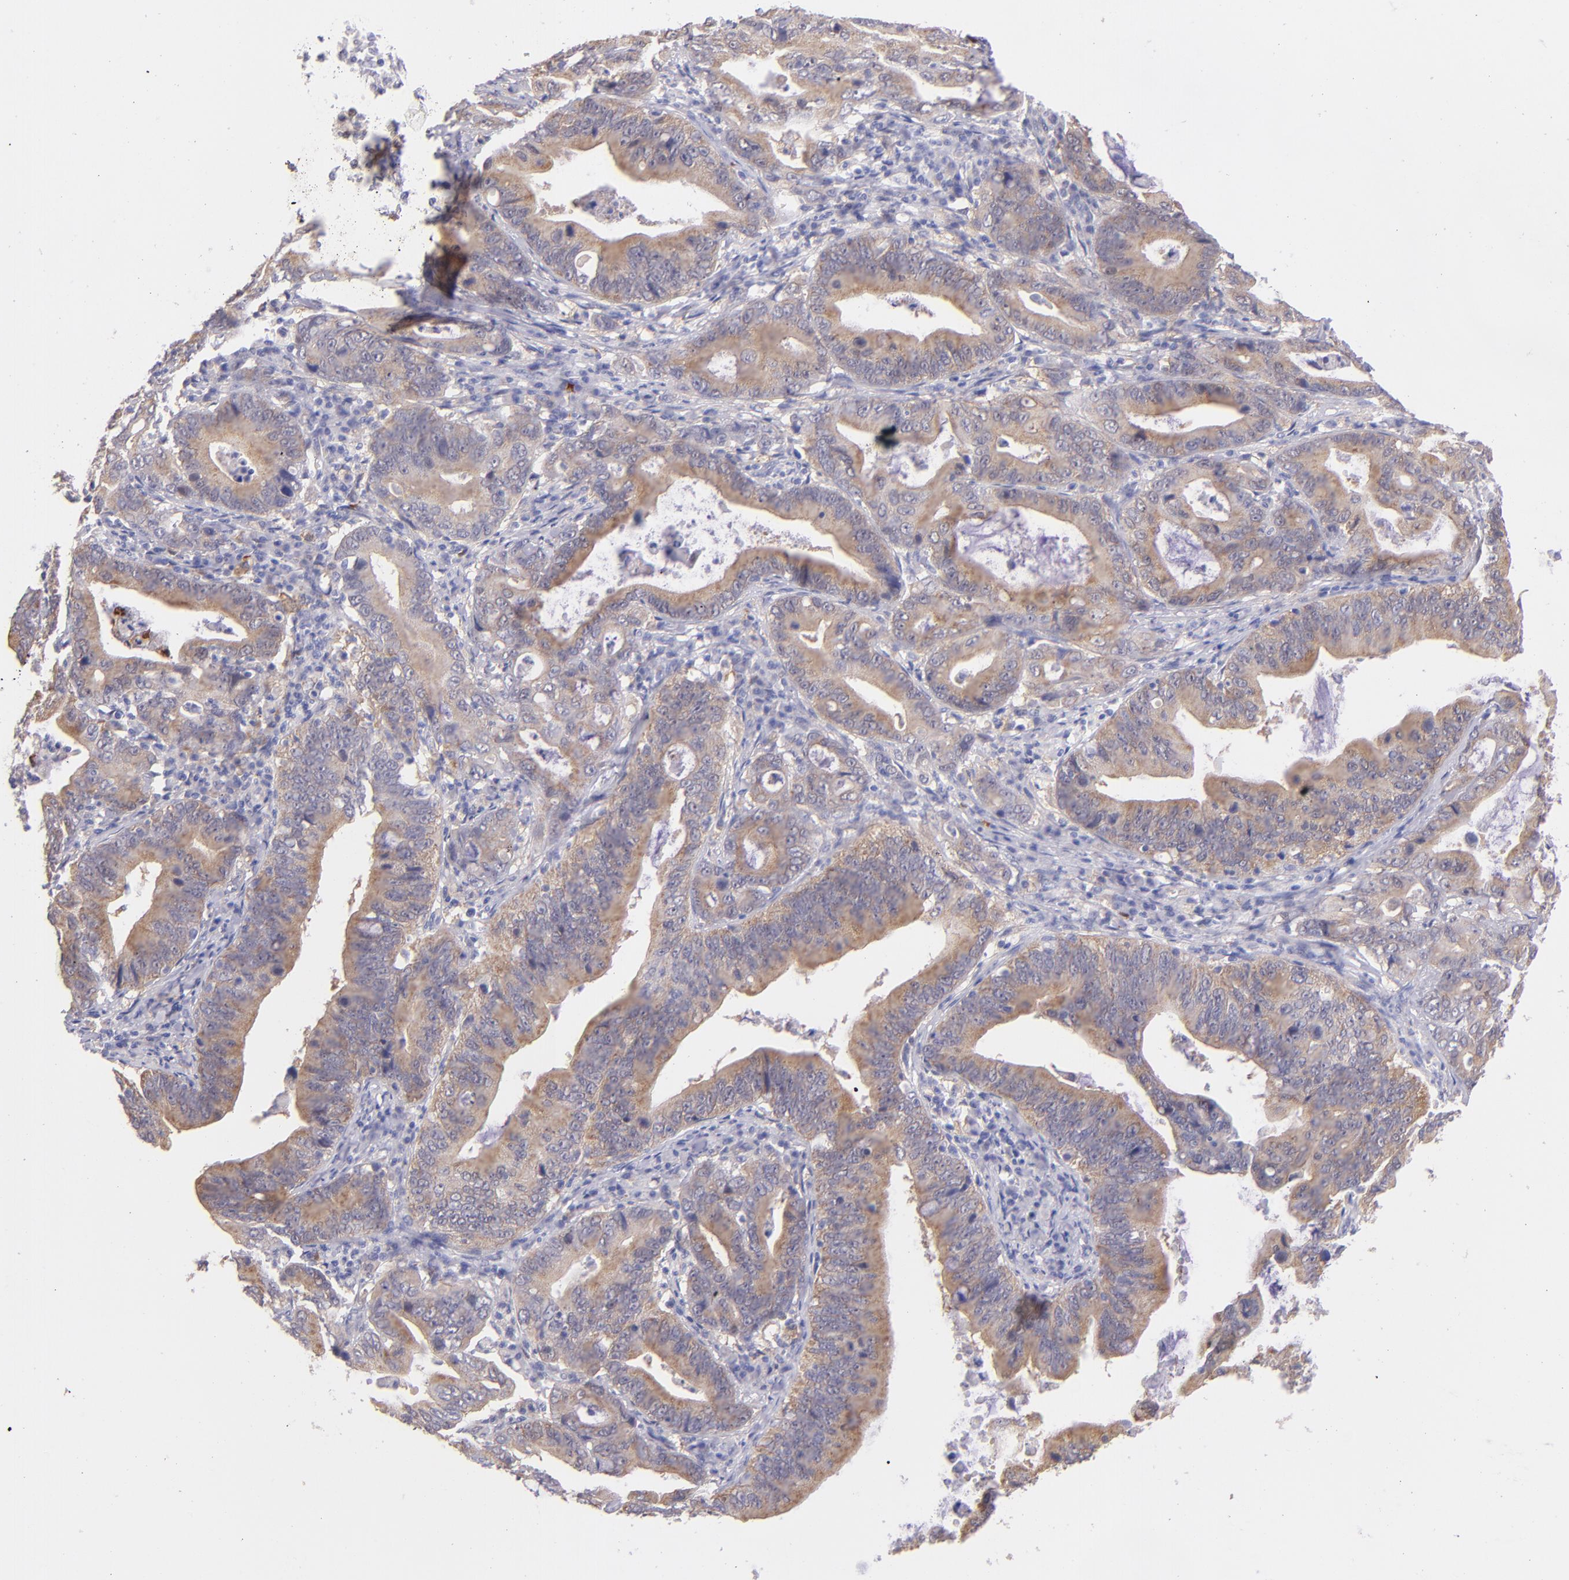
{"staining": {"intensity": "moderate", "quantity": ">75%", "location": "cytoplasmic/membranous"}, "tissue": "stomach cancer", "cell_type": "Tumor cells", "image_type": "cancer", "snomed": [{"axis": "morphology", "description": "Adenocarcinoma, NOS"}, {"axis": "topography", "description": "Stomach, upper"}], "caption": "Stomach cancer stained for a protein (brown) demonstrates moderate cytoplasmic/membranous positive expression in approximately >75% of tumor cells.", "gene": "SH2D4A", "patient": {"sex": "male", "age": 63}}